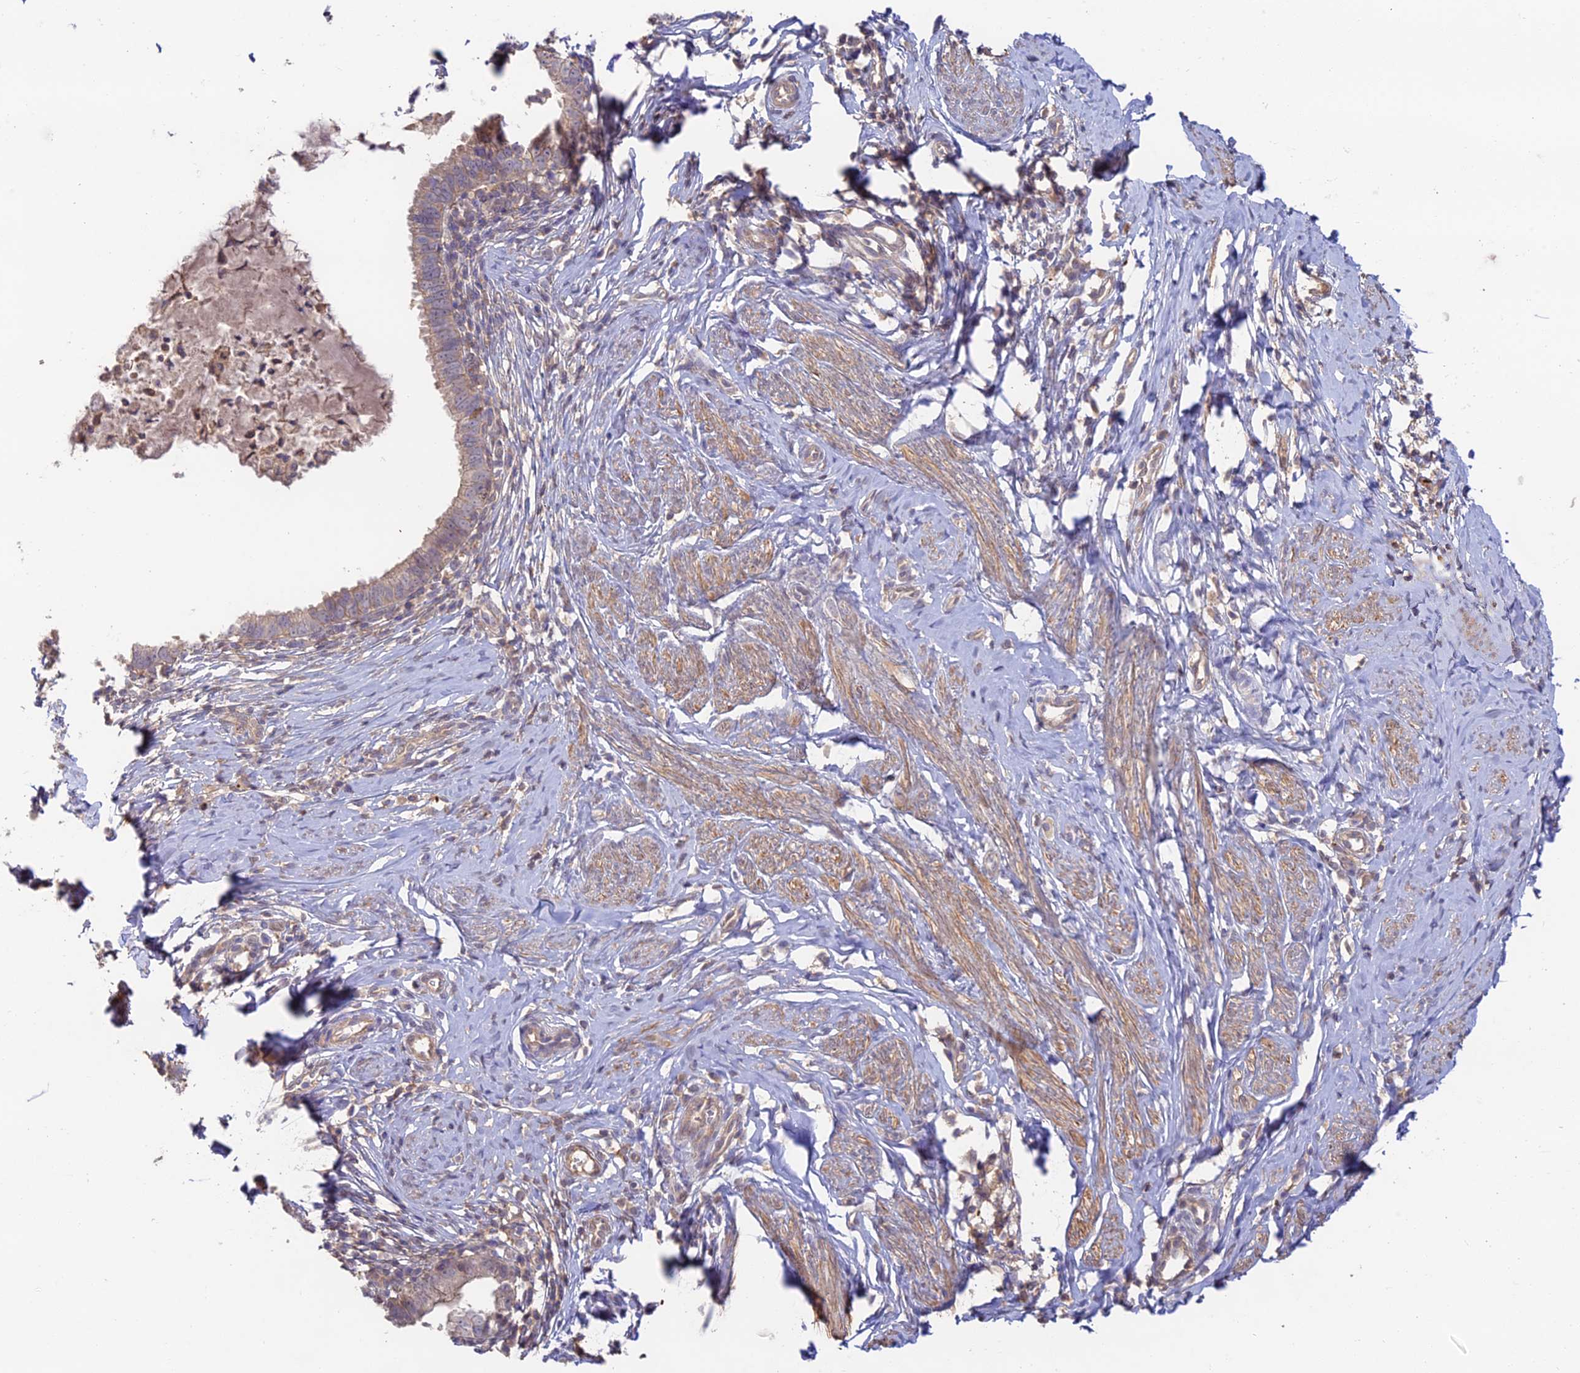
{"staining": {"intensity": "weak", "quantity": ">75%", "location": "cytoplasmic/membranous"}, "tissue": "cervical cancer", "cell_type": "Tumor cells", "image_type": "cancer", "snomed": [{"axis": "morphology", "description": "Adenocarcinoma, NOS"}, {"axis": "topography", "description": "Cervix"}], "caption": "Immunohistochemistry (DAB (3,3'-diaminobenzidine)) staining of human cervical cancer reveals weak cytoplasmic/membranous protein staining in approximately >75% of tumor cells.", "gene": "CLCF1", "patient": {"sex": "female", "age": 36}}